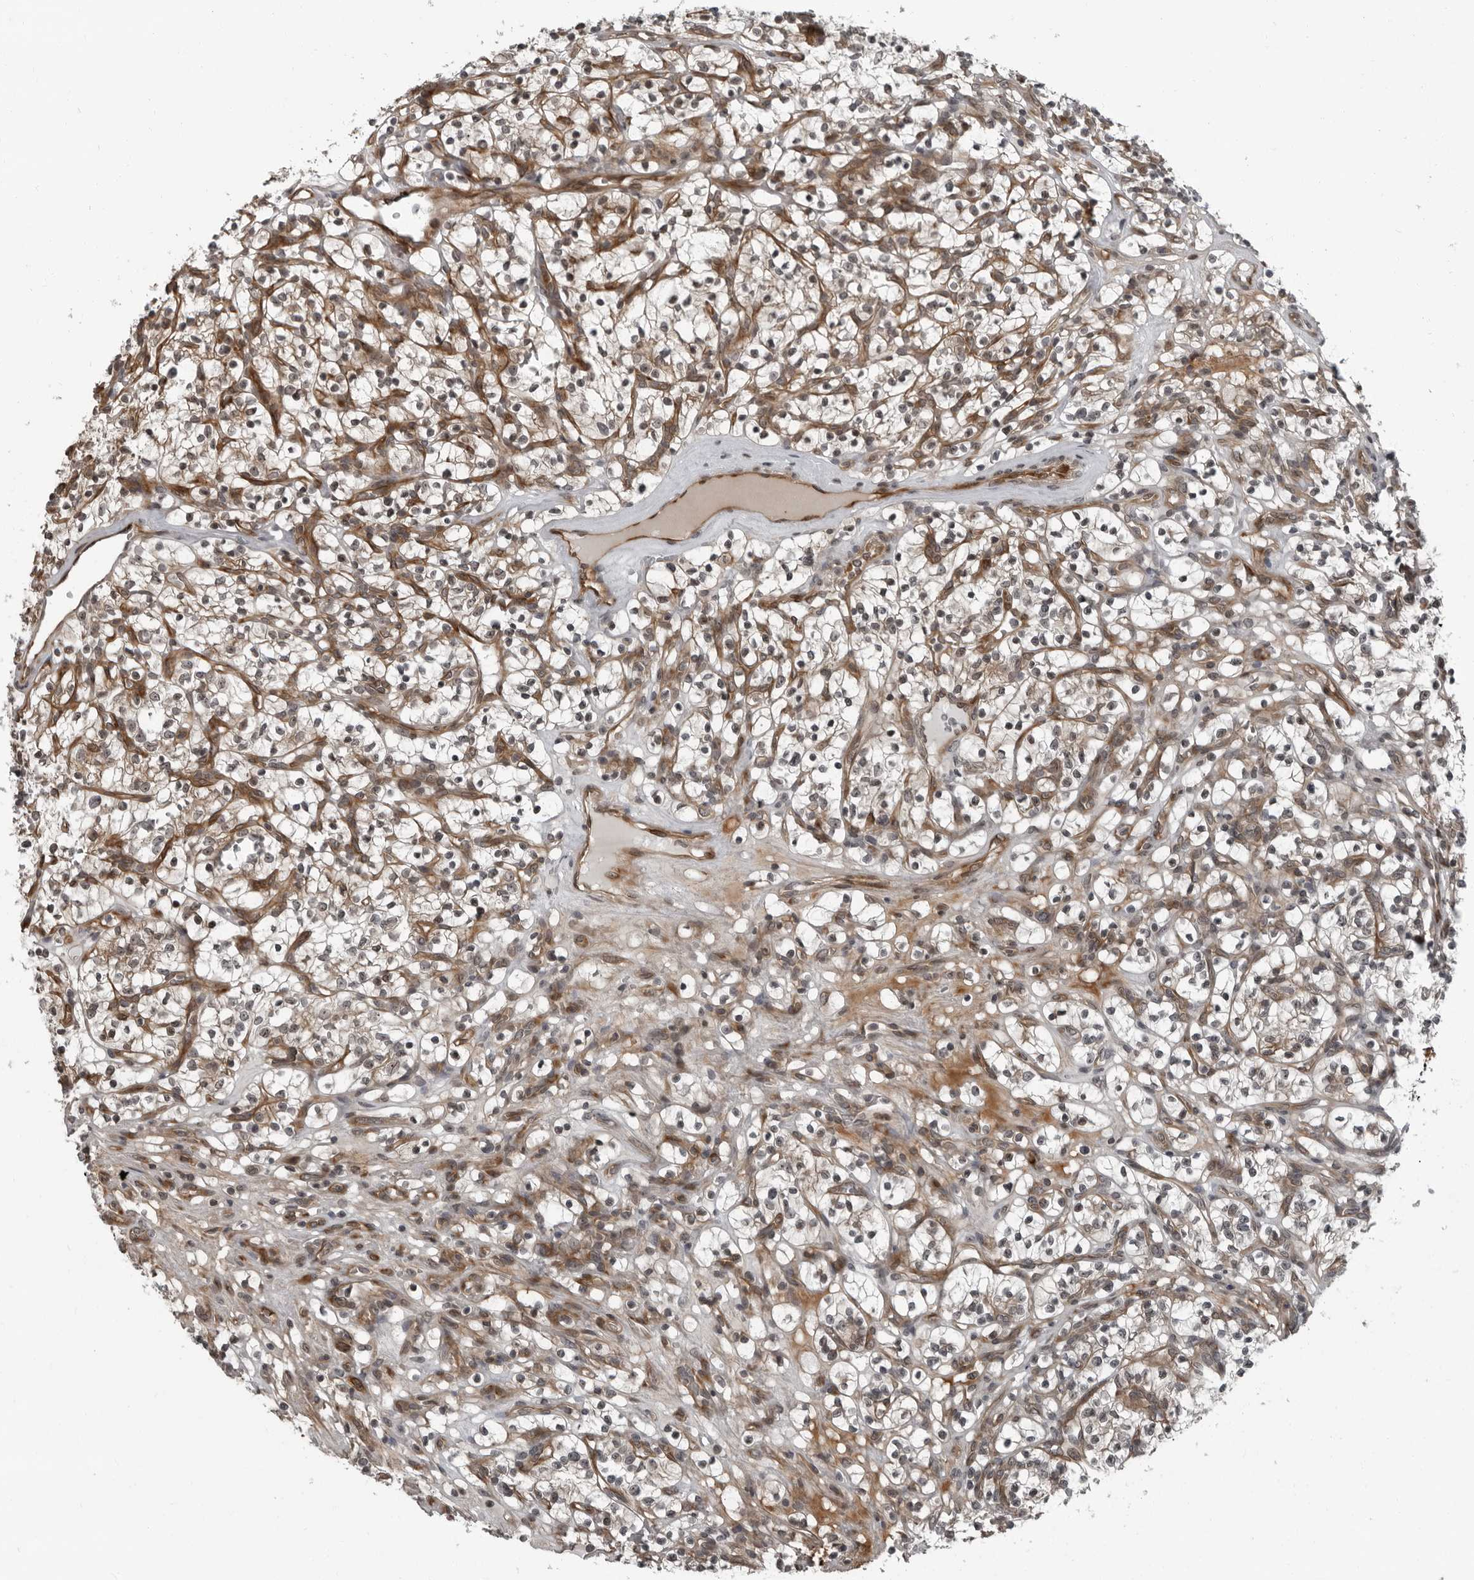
{"staining": {"intensity": "weak", "quantity": "<25%", "location": "cytoplasmic/membranous"}, "tissue": "renal cancer", "cell_type": "Tumor cells", "image_type": "cancer", "snomed": [{"axis": "morphology", "description": "Adenocarcinoma, NOS"}, {"axis": "topography", "description": "Kidney"}], "caption": "A photomicrograph of human renal adenocarcinoma is negative for staining in tumor cells. The staining was performed using DAB to visualize the protein expression in brown, while the nuclei were stained in blue with hematoxylin (Magnification: 20x).", "gene": "FAM102B", "patient": {"sex": "female", "age": 57}}